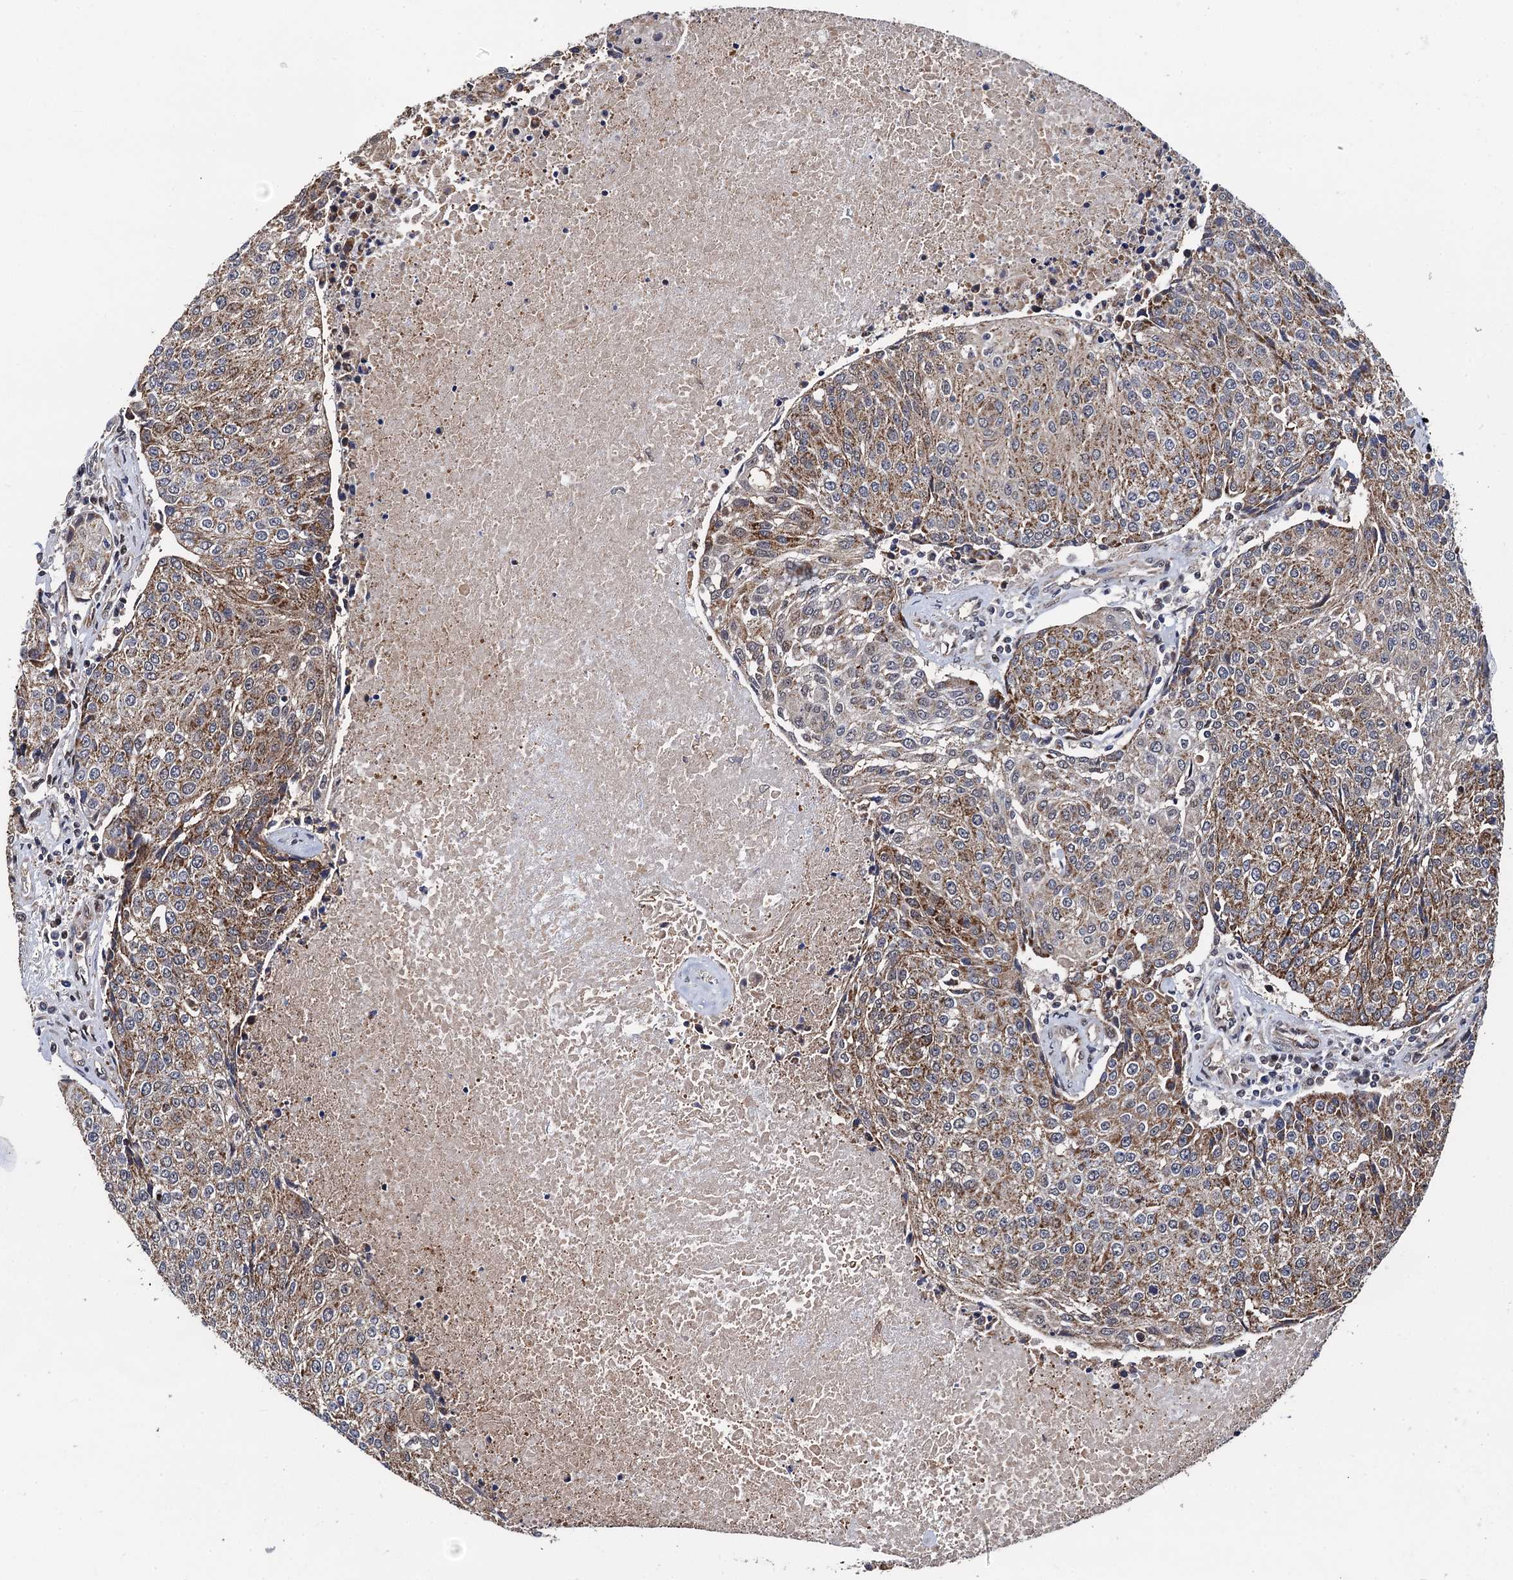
{"staining": {"intensity": "moderate", "quantity": ">75%", "location": "cytoplasmic/membranous"}, "tissue": "urothelial cancer", "cell_type": "Tumor cells", "image_type": "cancer", "snomed": [{"axis": "morphology", "description": "Urothelial carcinoma, High grade"}, {"axis": "topography", "description": "Urinary bladder"}], "caption": "This is an image of IHC staining of urothelial cancer, which shows moderate positivity in the cytoplasmic/membranous of tumor cells.", "gene": "PTCD3", "patient": {"sex": "female", "age": 85}}